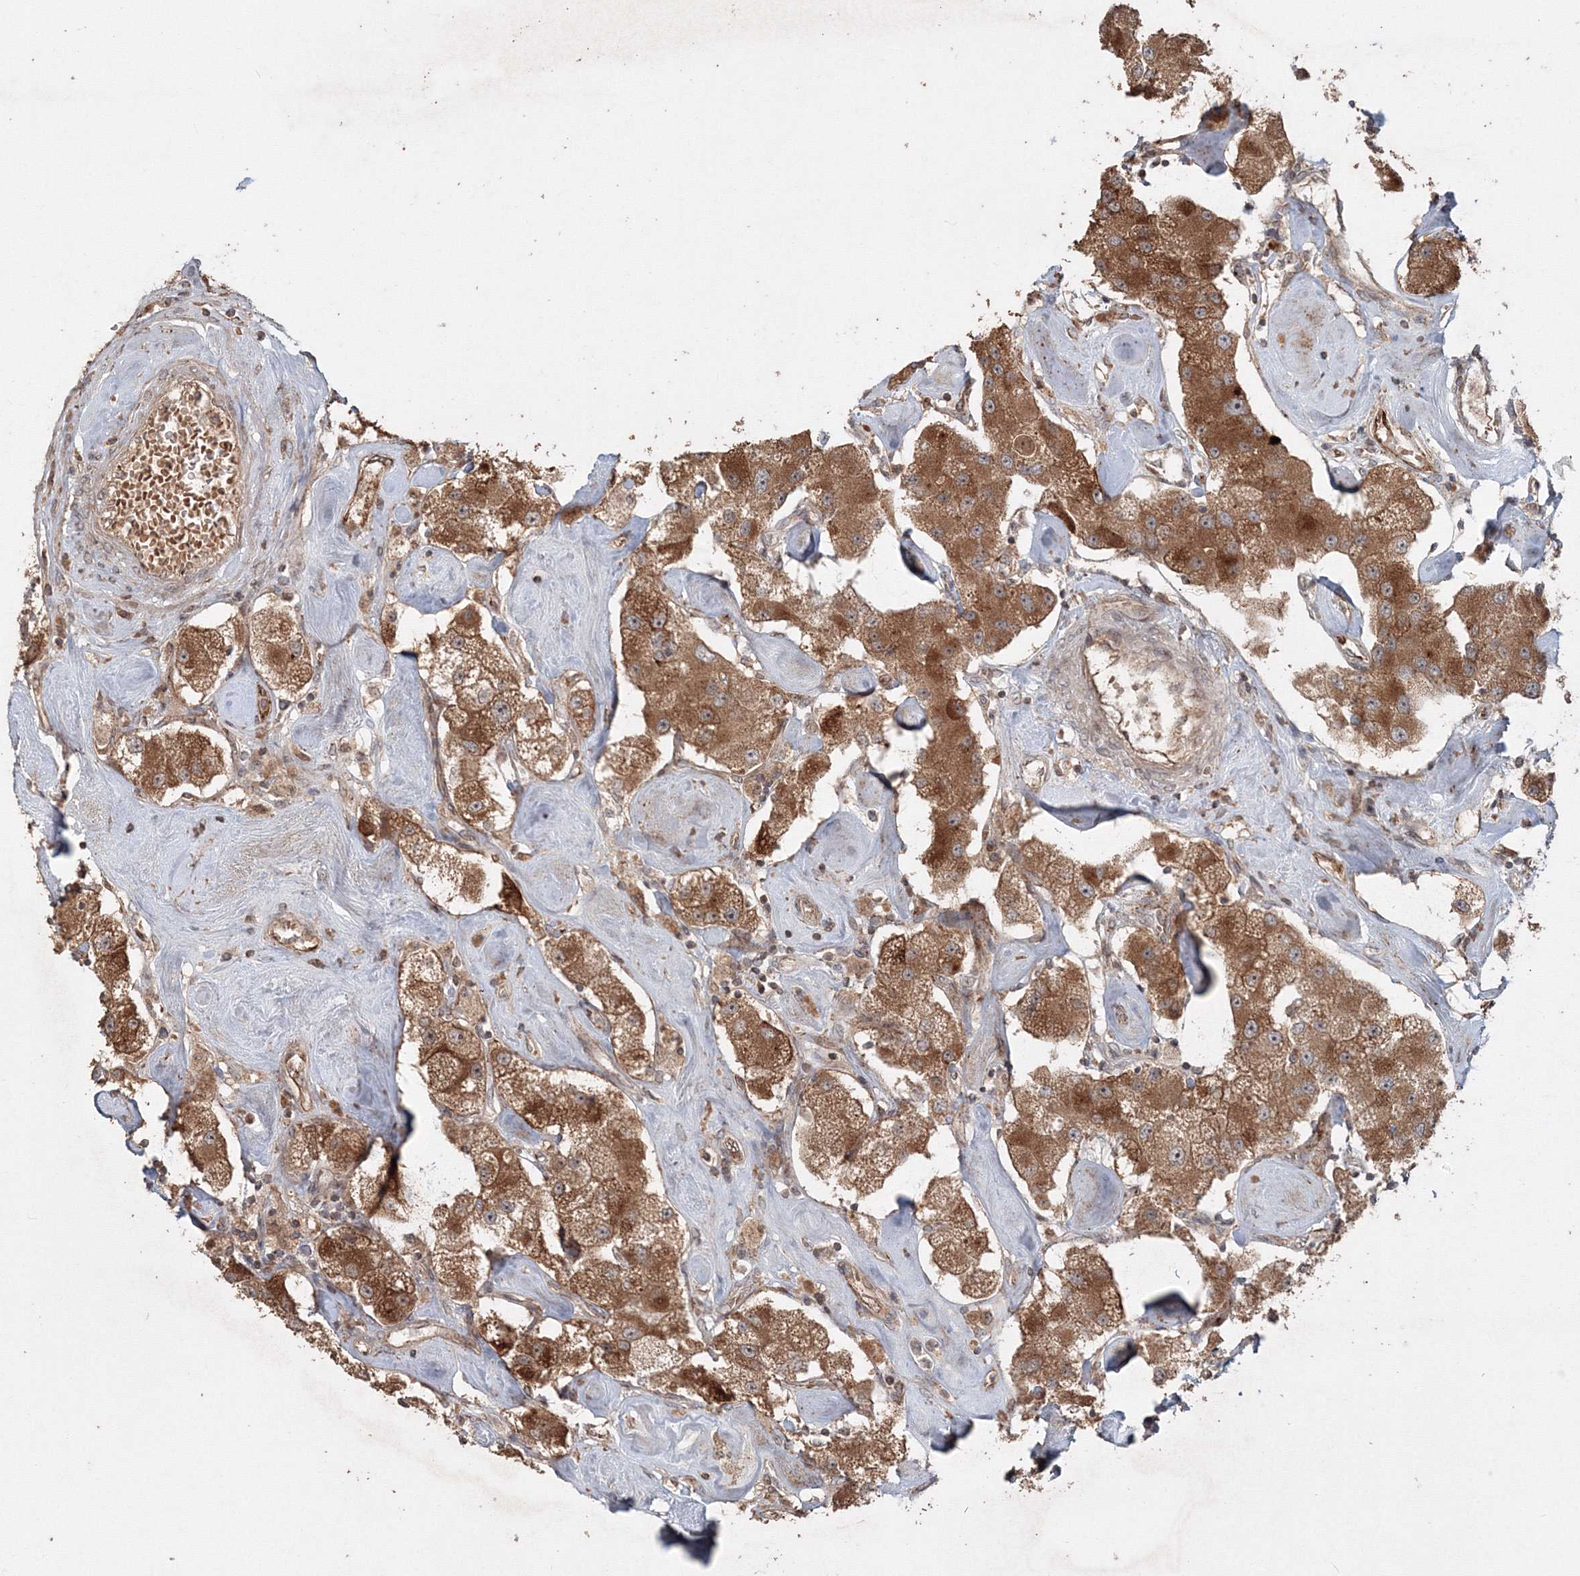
{"staining": {"intensity": "moderate", "quantity": ">75%", "location": "cytoplasmic/membranous"}, "tissue": "carcinoid", "cell_type": "Tumor cells", "image_type": "cancer", "snomed": [{"axis": "morphology", "description": "Carcinoid, malignant, NOS"}, {"axis": "topography", "description": "Pancreas"}], "caption": "Carcinoid stained with a protein marker displays moderate staining in tumor cells.", "gene": "ANAPC16", "patient": {"sex": "male", "age": 41}}